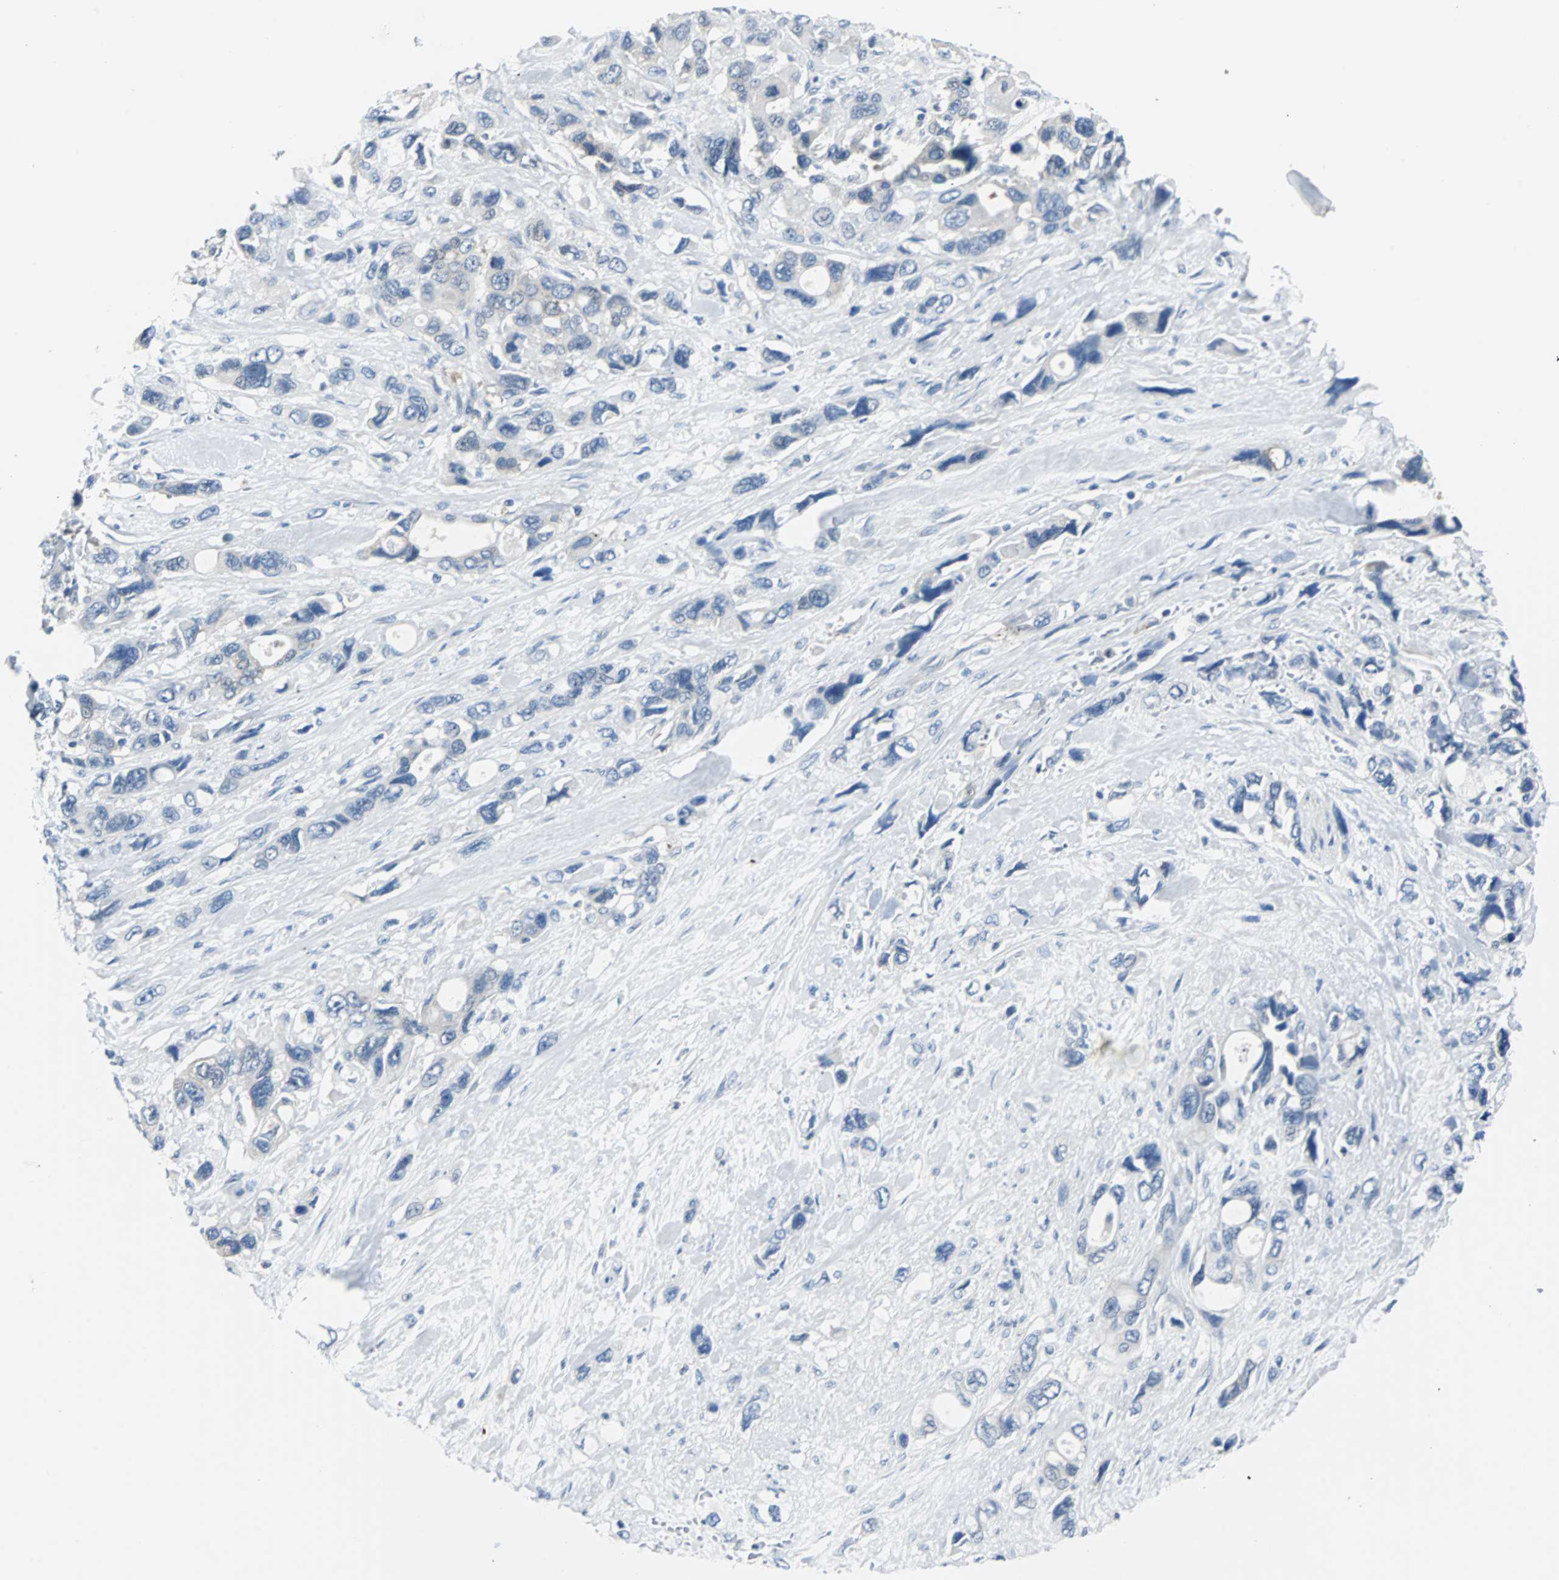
{"staining": {"intensity": "weak", "quantity": "<25%", "location": "cytoplasmic/membranous"}, "tissue": "pancreatic cancer", "cell_type": "Tumor cells", "image_type": "cancer", "snomed": [{"axis": "morphology", "description": "Adenocarcinoma, NOS"}, {"axis": "topography", "description": "Pancreas"}], "caption": "Tumor cells show no significant protein staining in pancreatic cancer.", "gene": "RASA1", "patient": {"sex": "male", "age": 46}}